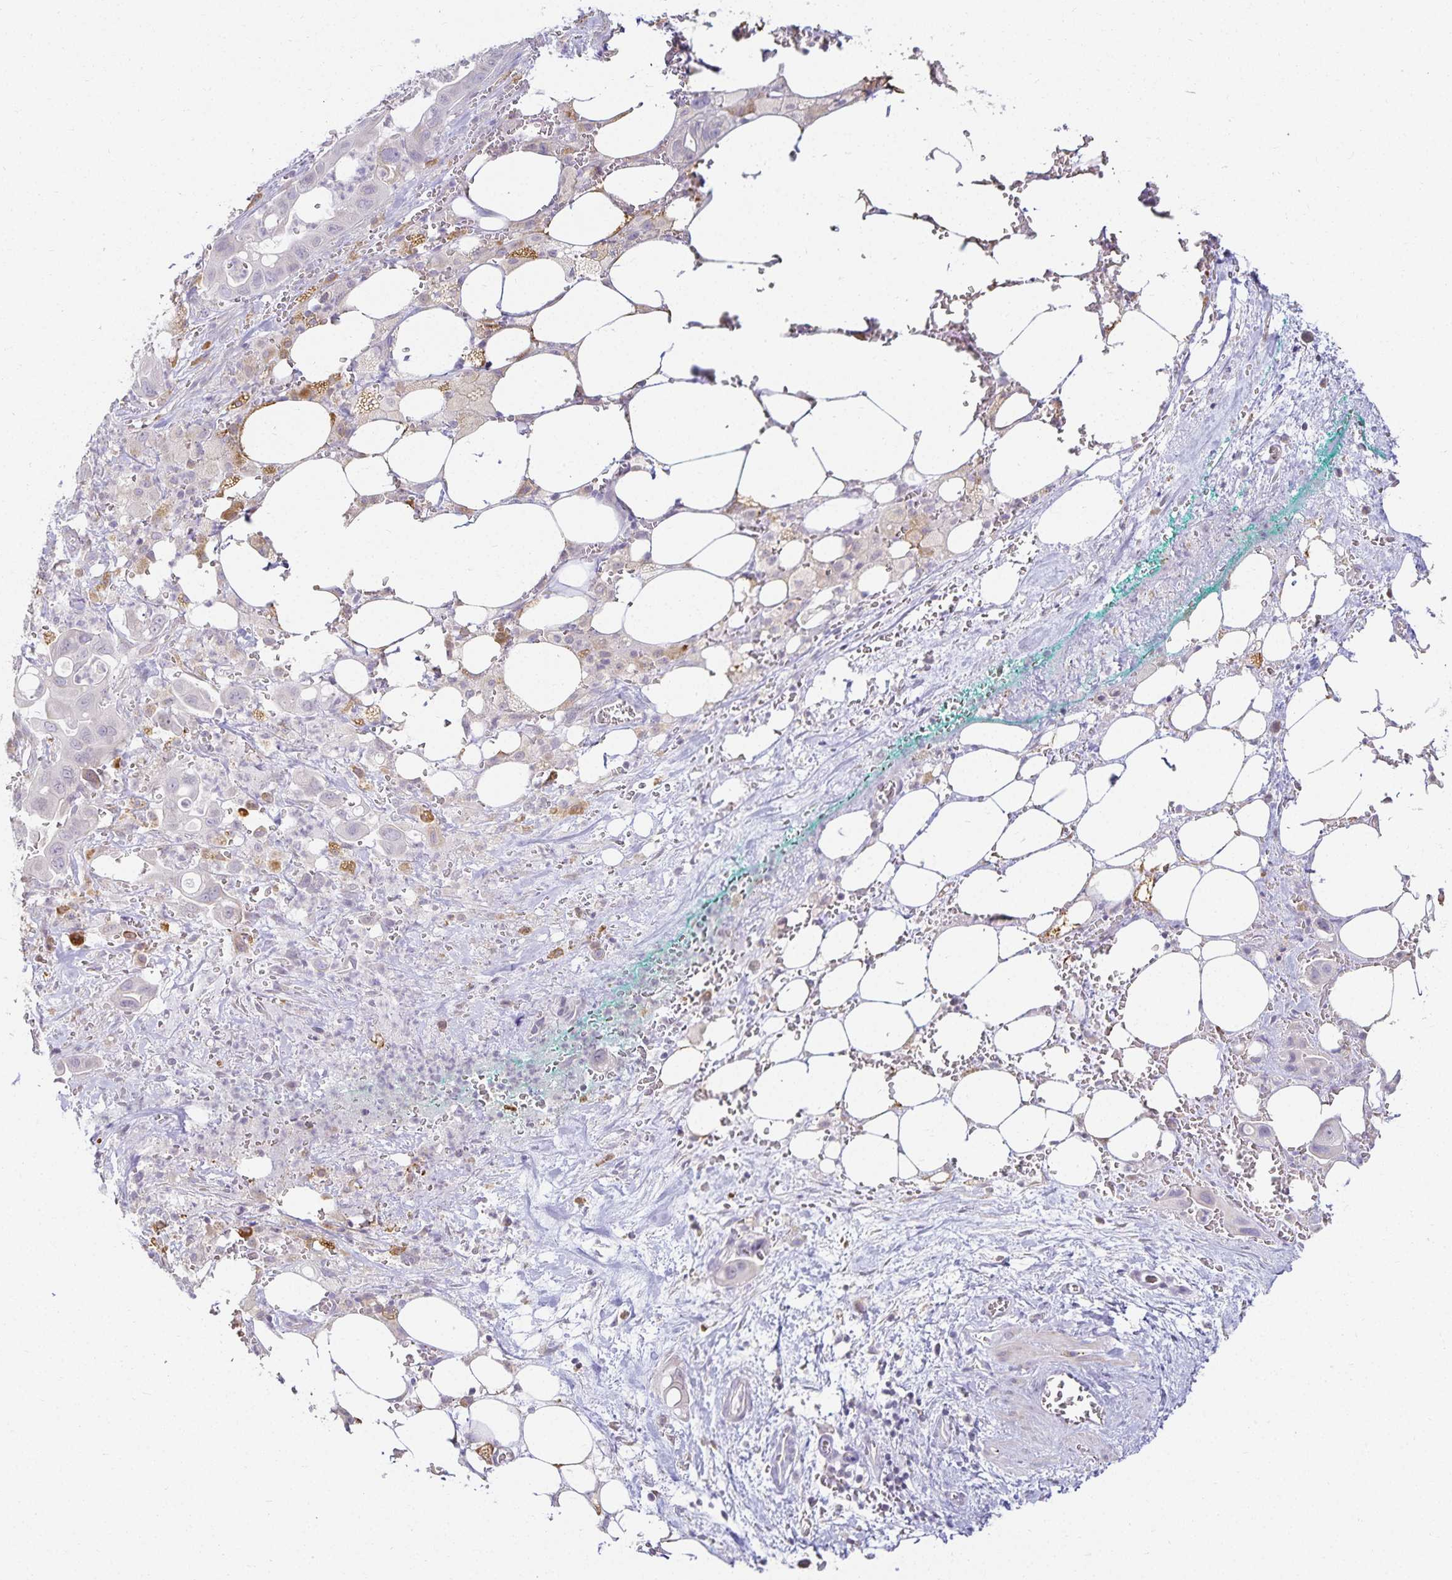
{"staining": {"intensity": "negative", "quantity": "none", "location": "none"}, "tissue": "pancreatic cancer", "cell_type": "Tumor cells", "image_type": "cancer", "snomed": [{"axis": "morphology", "description": "Adenocarcinoma, NOS"}, {"axis": "topography", "description": "Pancreas"}], "caption": "Pancreatic adenocarcinoma was stained to show a protein in brown. There is no significant expression in tumor cells. The staining is performed using DAB brown chromogen with nuclei counter-stained in using hematoxylin.", "gene": "GP2", "patient": {"sex": "male", "age": 61}}